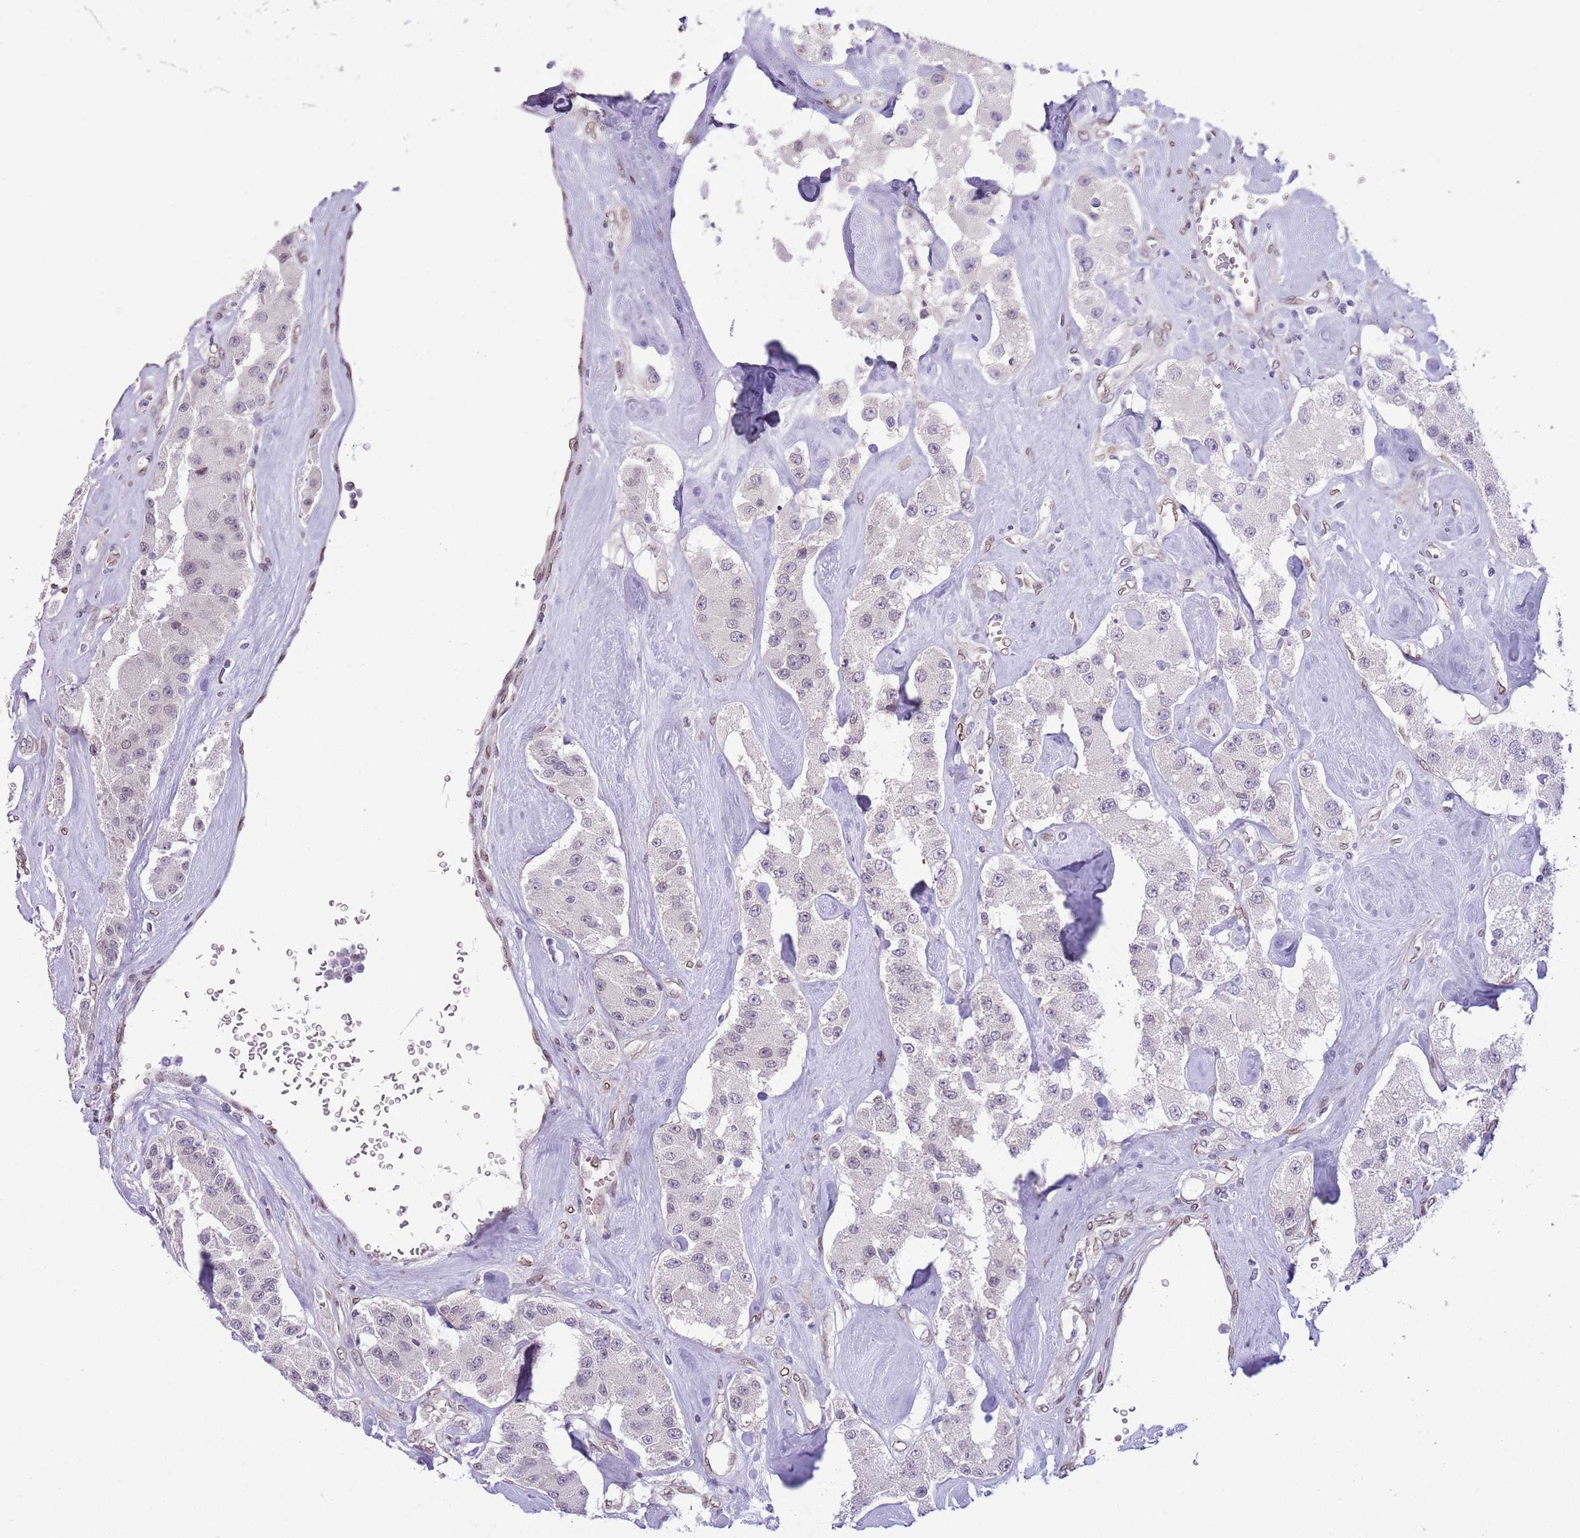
{"staining": {"intensity": "negative", "quantity": "none", "location": "none"}, "tissue": "carcinoid", "cell_type": "Tumor cells", "image_type": "cancer", "snomed": [{"axis": "morphology", "description": "Carcinoid, malignant, NOS"}, {"axis": "topography", "description": "Pancreas"}], "caption": "This is an immunohistochemistry (IHC) image of human carcinoid. There is no expression in tumor cells.", "gene": "ZGLP1", "patient": {"sex": "male", "age": 41}}